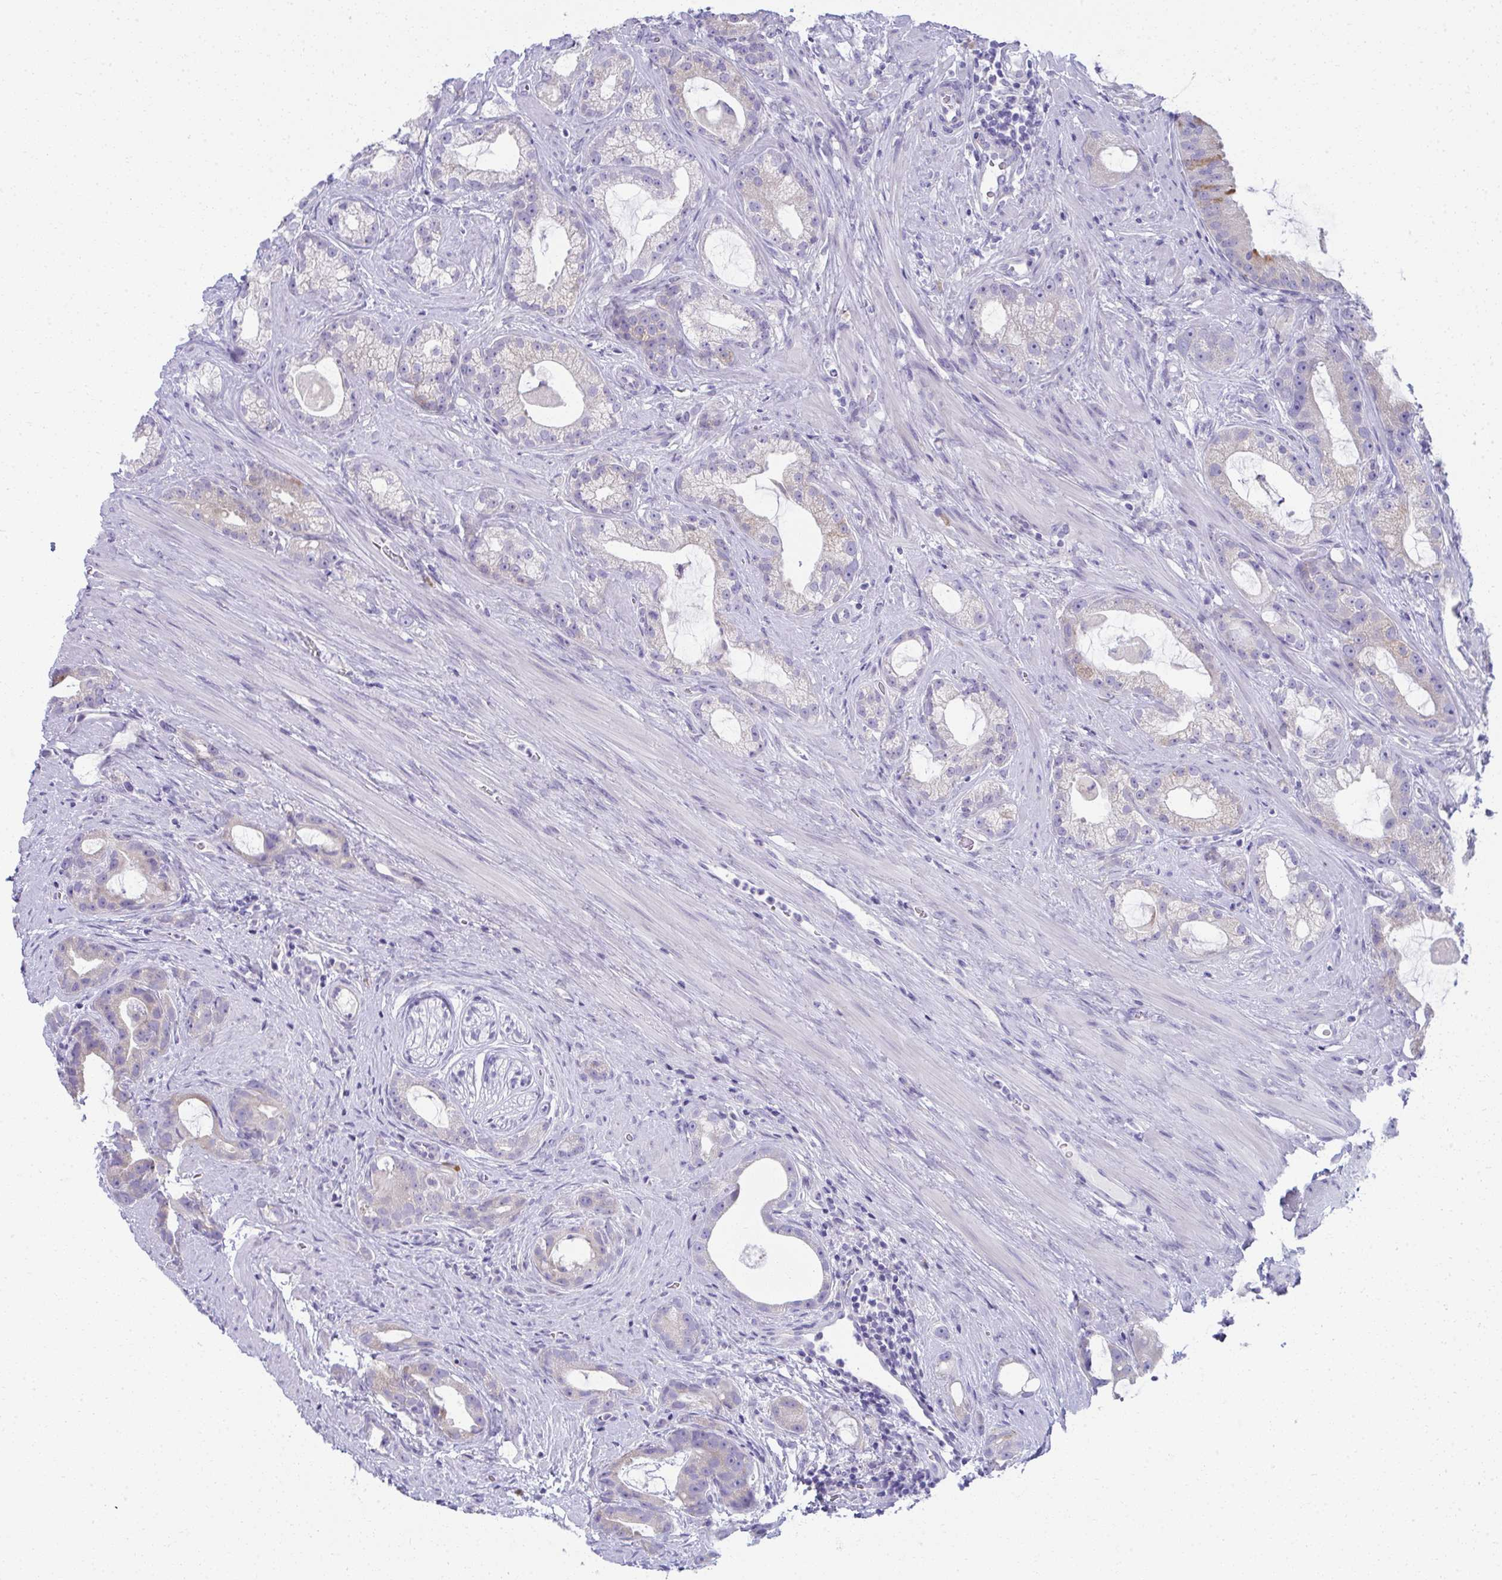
{"staining": {"intensity": "negative", "quantity": "none", "location": "none"}, "tissue": "prostate cancer", "cell_type": "Tumor cells", "image_type": "cancer", "snomed": [{"axis": "morphology", "description": "Adenocarcinoma, High grade"}, {"axis": "topography", "description": "Prostate"}], "caption": "An immunohistochemistry histopathology image of prostate cancer (adenocarcinoma (high-grade)) is shown. There is no staining in tumor cells of prostate cancer (adenocarcinoma (high-grade)).", "gene": "FASLG", "patient": {"sex": "male", "age": 65}}